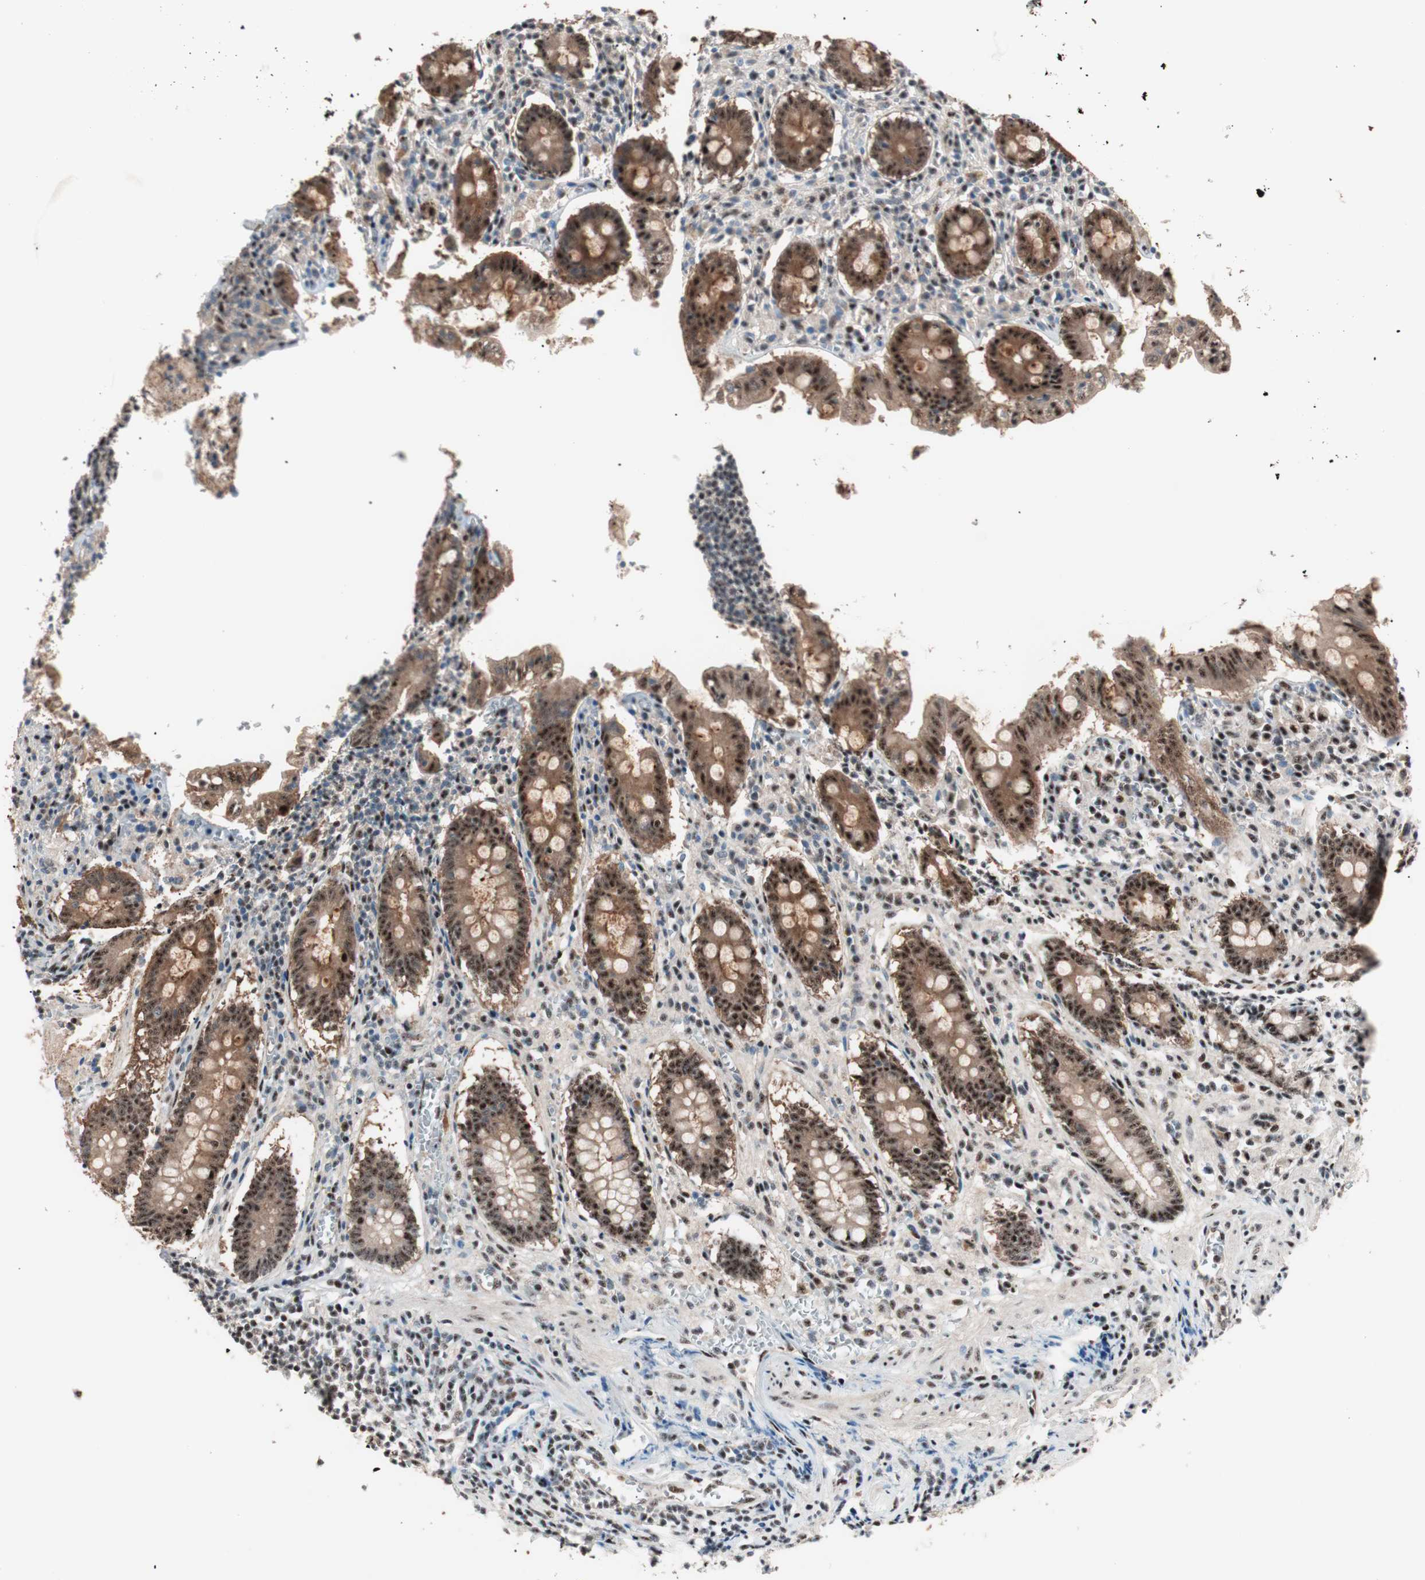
{"staining": {"intensity": "strong", "quantity": ">75%", "location": "cytoplasmic/membranous,nuclear"}, "tissue": "appendix", "cell_type": "Glandular cells", "image_type": "normal", "snomed": [{"axis": "morphology", "description": "Normal tissue, NOS"}, {"axis": "topography", "description": "Appendix"}], "caption": "High-magnification brightfield microscopy of normal appendix stained with DAB (brown) and counterstained with hematoxylin (blue). glandular cells exhibit strong cytoplasmic/membranous,nuclear staining is appreciated in about>75% of cells. The staining was performed using DAB (3,3'-diaminobenzidine) to visualize the protein expression in brown, while the nuclei were stained in blue with hematoxylin (Magnification: 20x).", "gene": "NR5A2", "patient": {"sex": "female", "age": 50}}